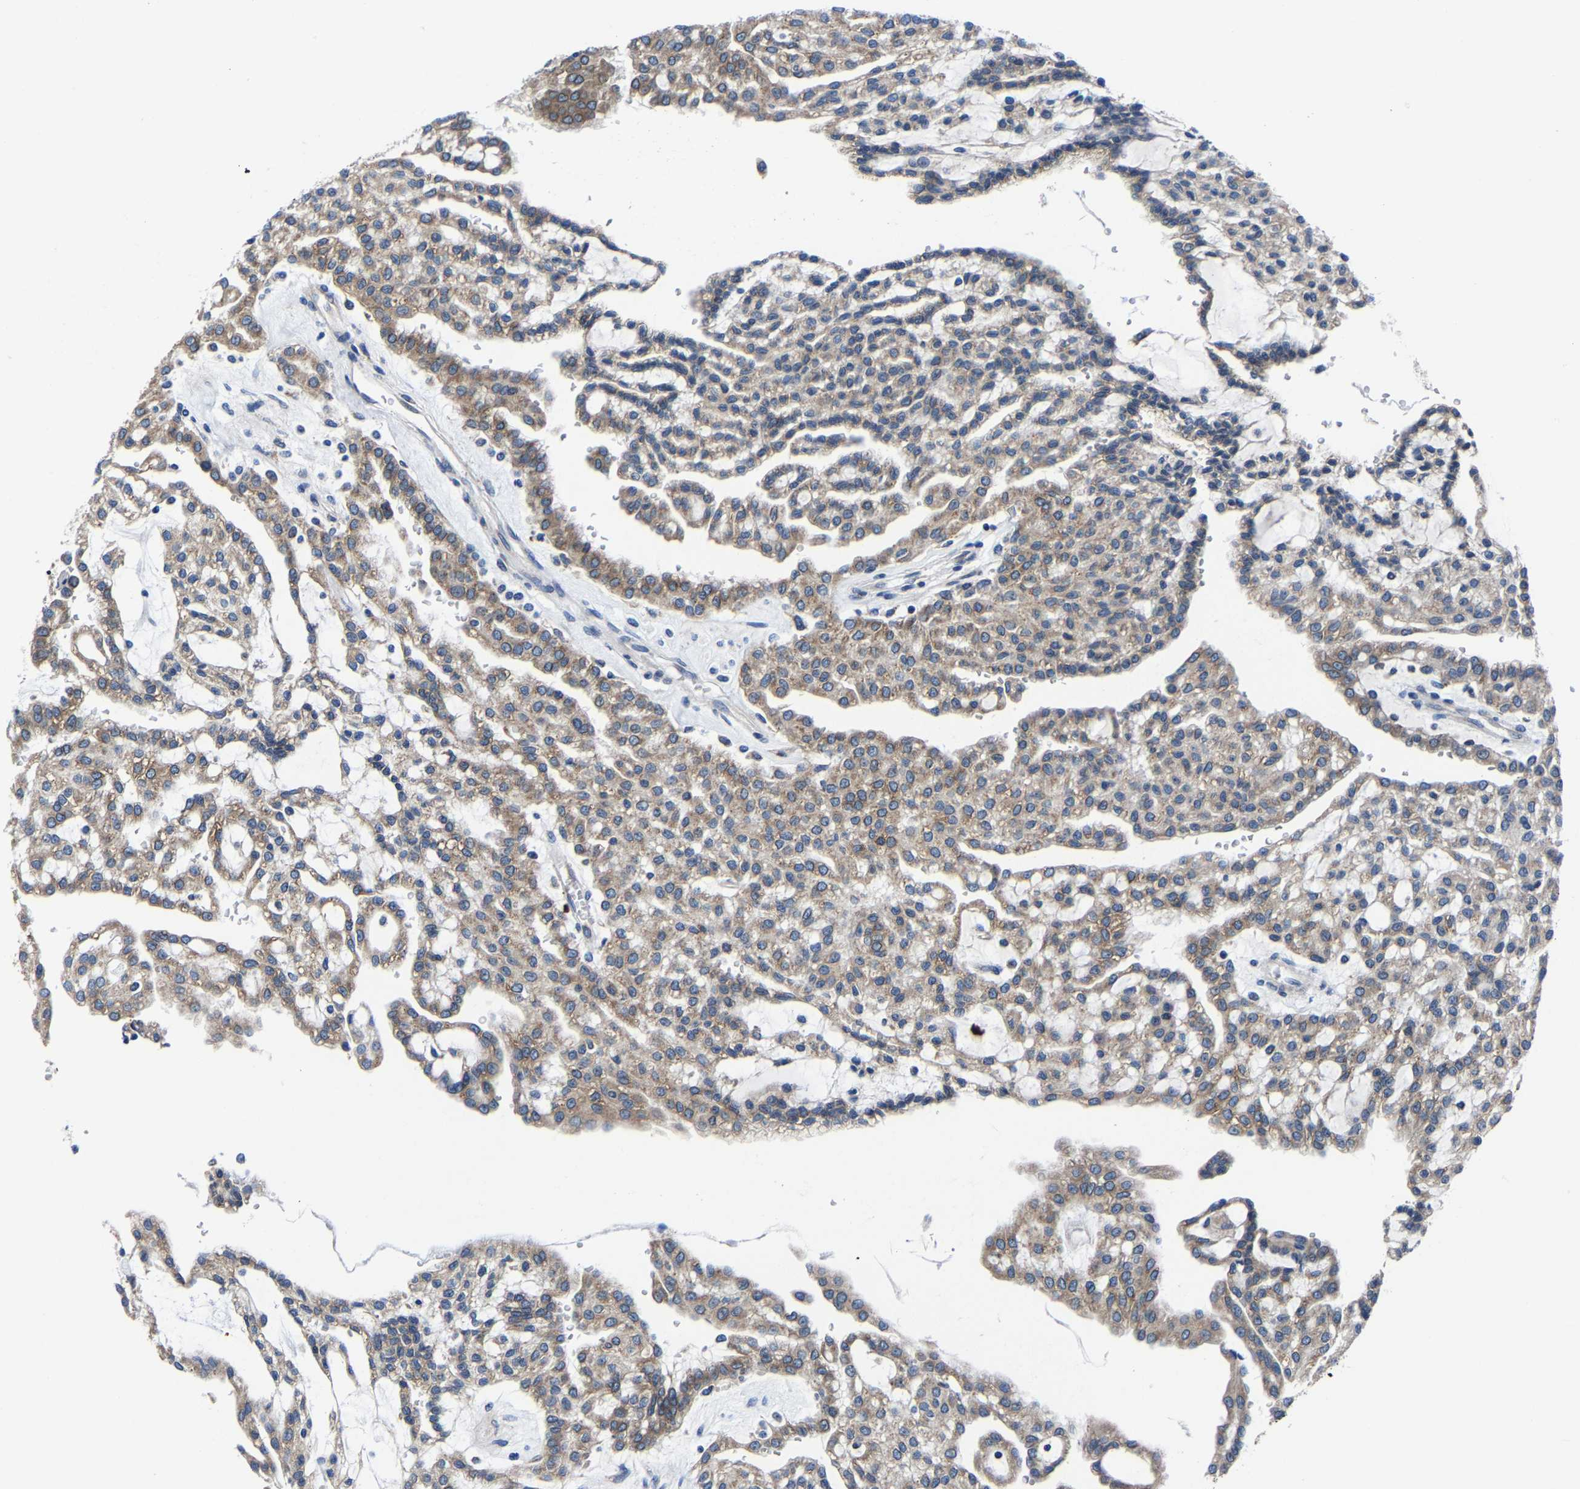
{"staining": {"intensity": "weak", "quantity": ">75%", "location": "cytoplasmic/membranous"}, "tissue": "renal cancer", "cell_type": "Tumor cells", "image_type": "cancer", "snomed": [{"axis": "morphology", "description": "Adenocarcinoma, NOS"}, {"axis": "topography", "description": "Kidney"}], "caption": "Protein staining of adenocarcinoma (renal) tissue displays weak cytoplasmic/membranous staining in approximately >75% of tumor cells.", "gene": "EBAG9", "patient": {"sex": "male", "age": 63}}